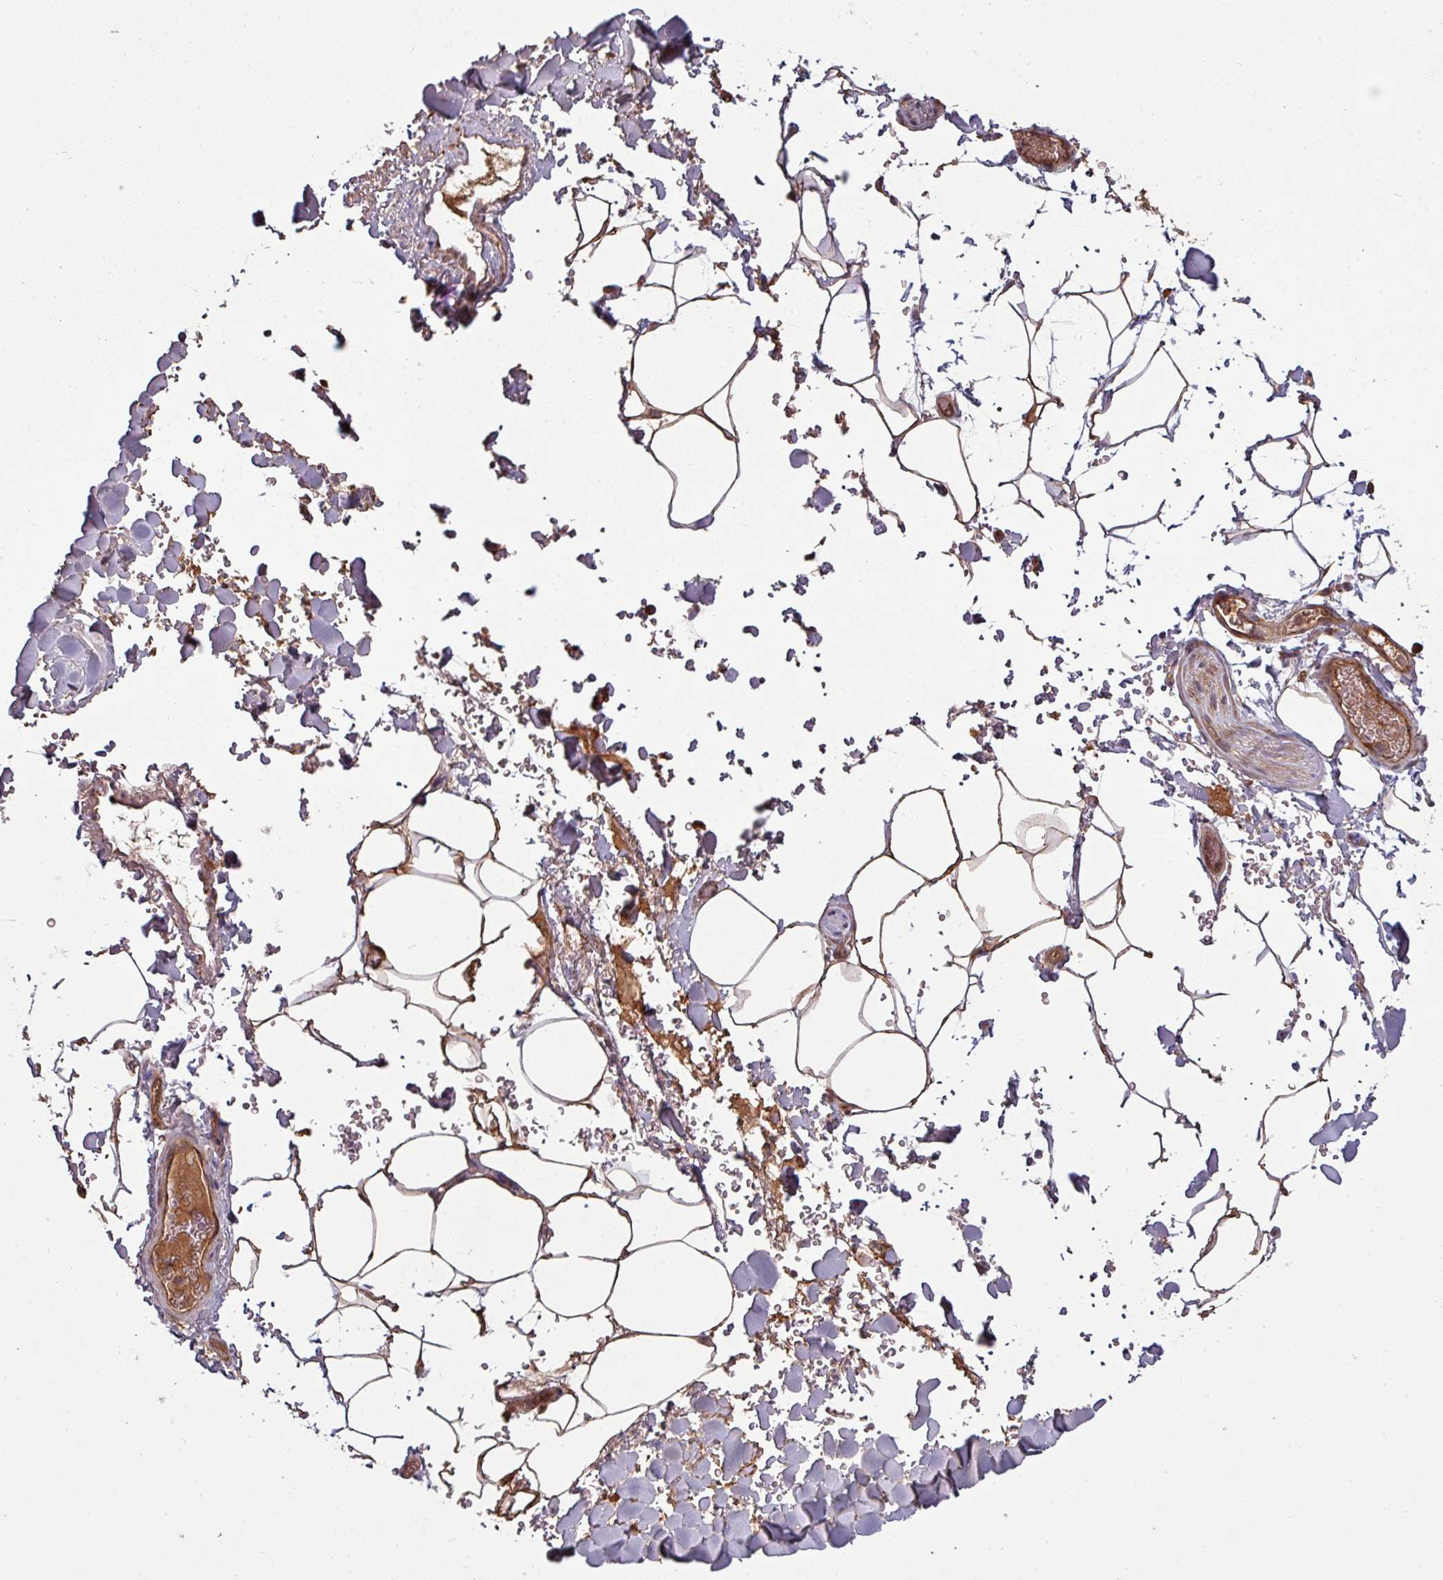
{"staining": {"intensity": "negative", "quantity": "none", "location": "none"}, "tissue": "adipose tissue", "cell_type": "Adipocytes", "image_type": "normal", "snomed": [{"axis": "morphology", "description": "Normal tissue, NOS"}, {"axis": "topography", "description": "Rectum"}, {"axis": "topography", "description": "Peripheral nerve tissue"}], "caption": "This is an immunohistochemistry histopathology image of unremarkable adipose tissue. There is no staining in adipocytes.", "gene": "SNRNP25", "patient": {"sex": "female", "age": 69}}